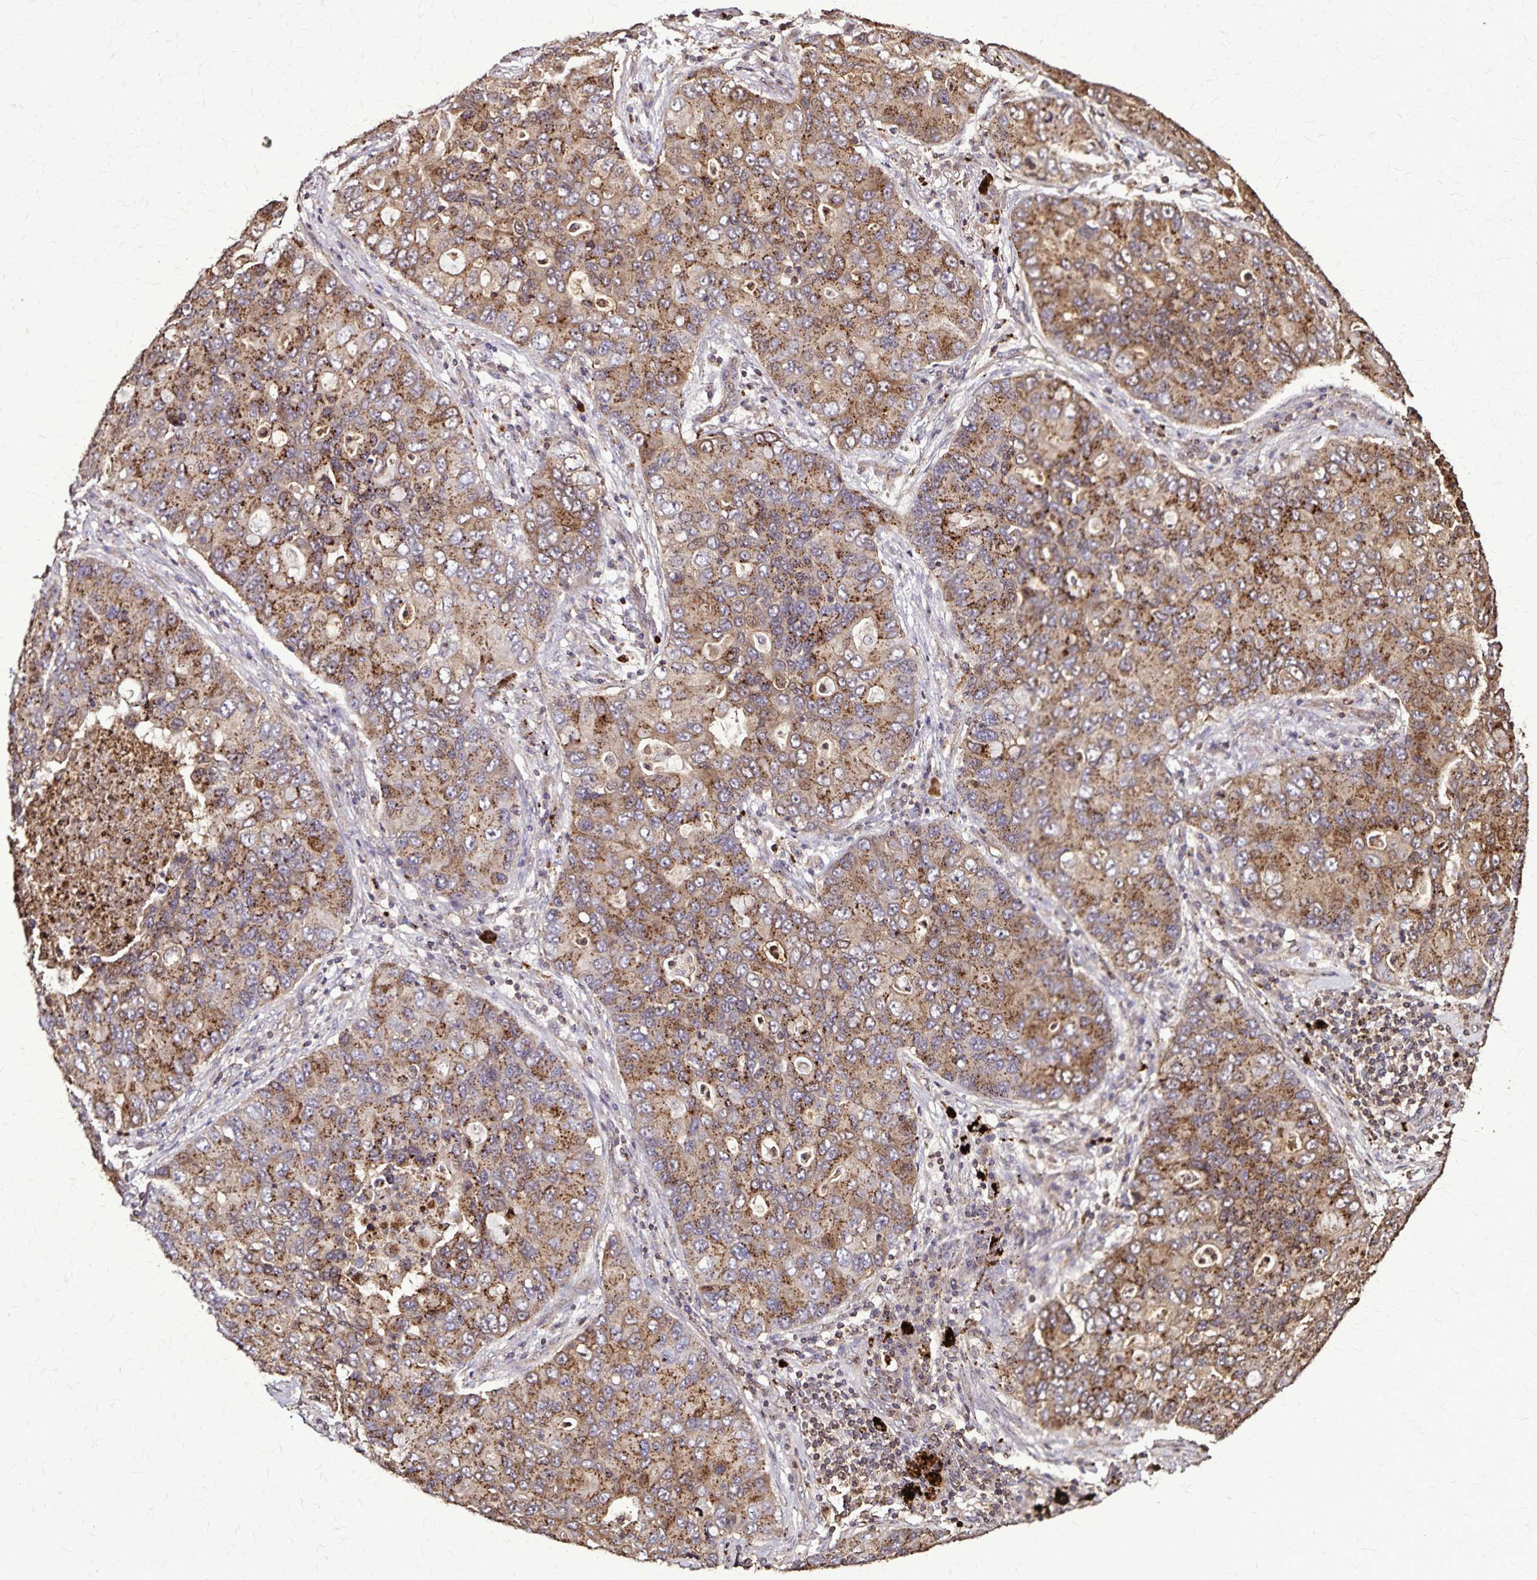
{"staining": {"intensity": "moderate", "quantity": ">75%", "location": "cytoplasmic/membranous"}, "tissue": "lung cancer", "cell_type": "Tumor cells", "image_type": "cancer", "snomed": [{"axis": "morphology", "description": "Adenocarcinoma, NOS"}, {"axis": "morphology", "description": "Adenocarcinoma, metastatic, NOS"}, {"axis": "topography", "description": "Lymph node"}, {"axis": "topography", "description": "Lung"}], "caption": "Metastatic adenocarcinoma (lung) was stained to show a protein in brown. There is medium levels of moderate cytoplasmic/membranous staining in approximately >75% of tumor cells.", "gene": "CHMP1B", "patient": {"sex": "female", "age": 54}}